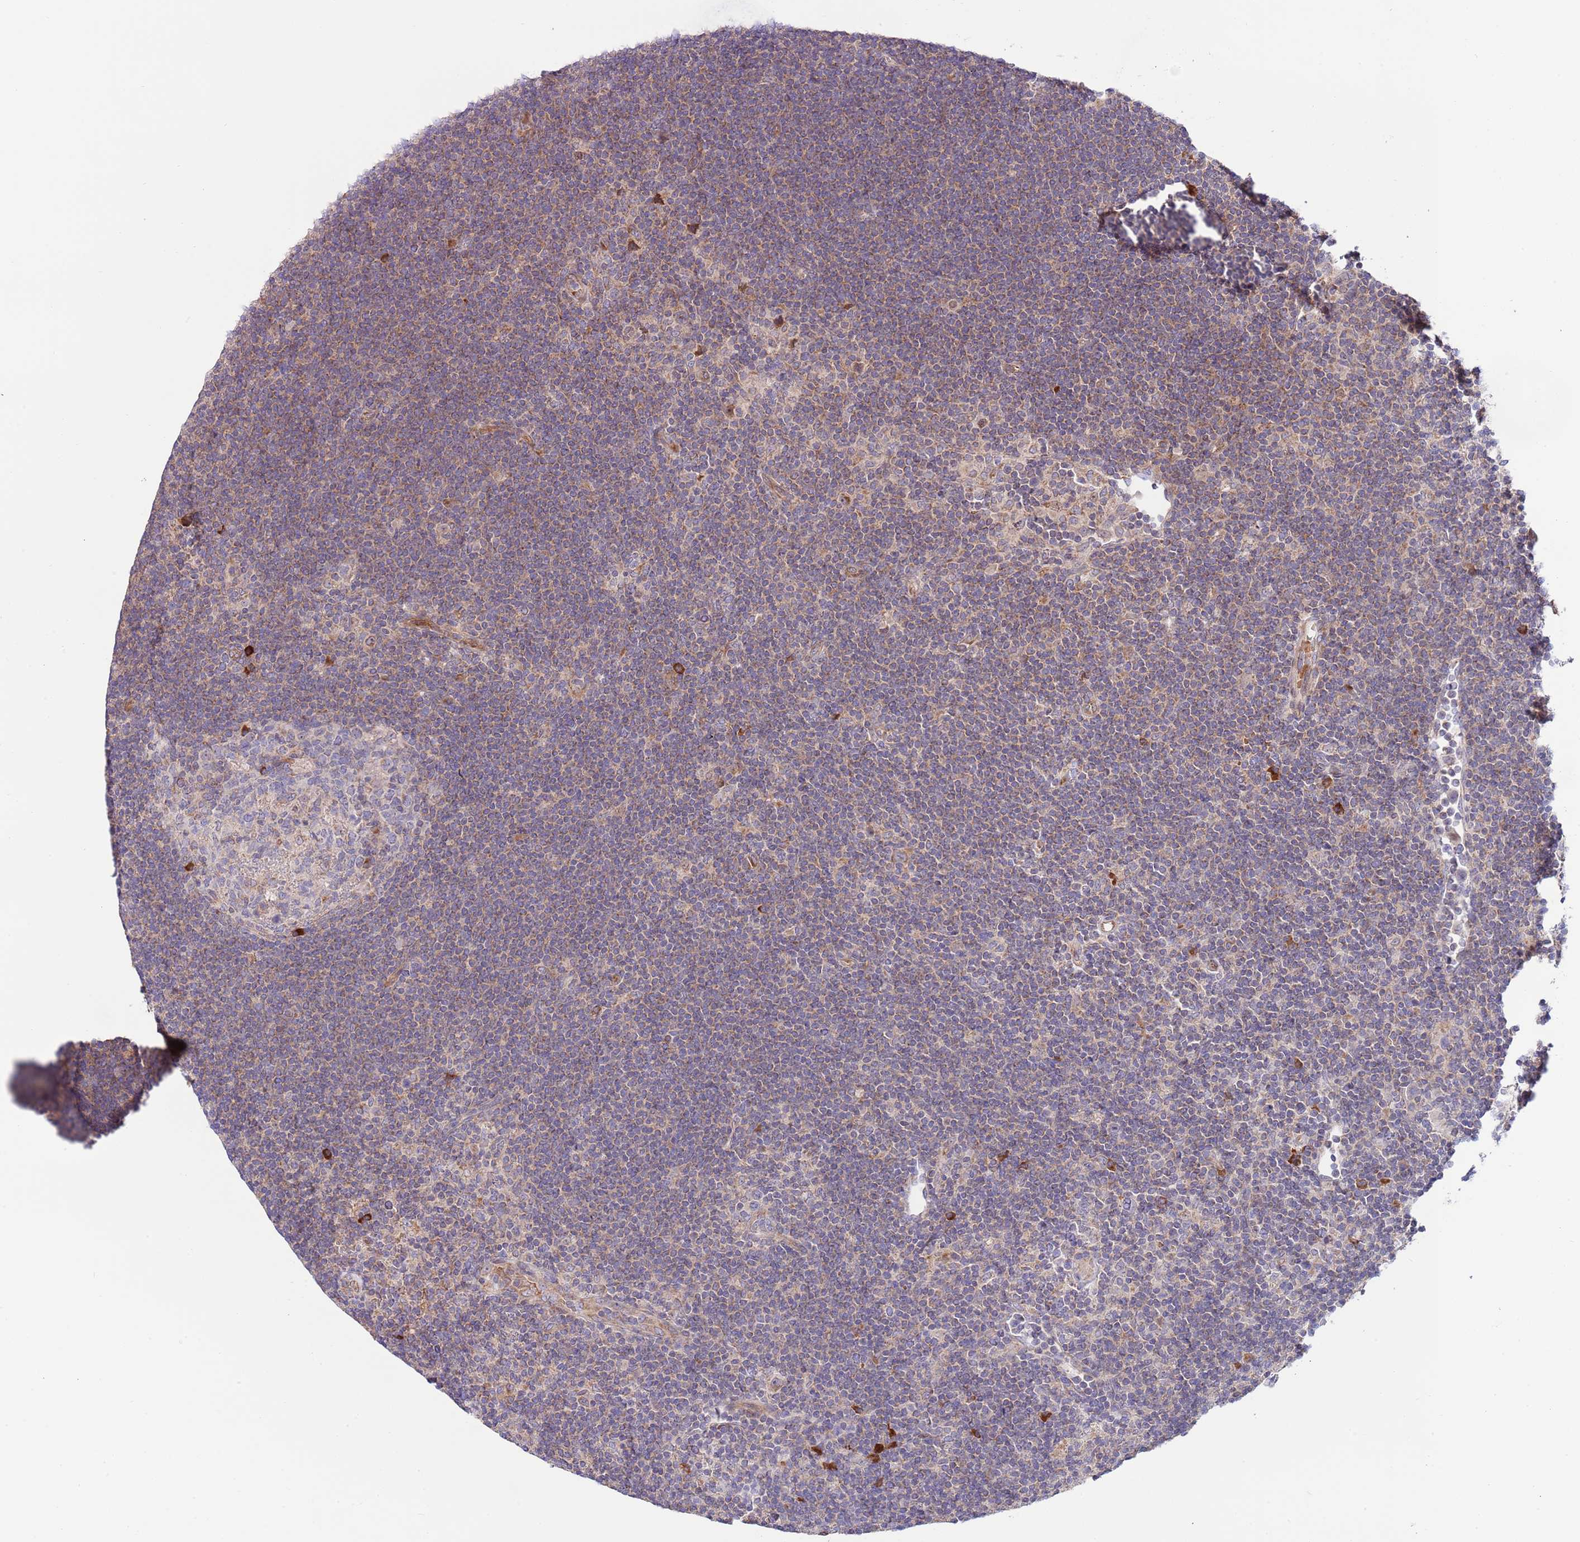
{"staining": {"intensity": "negative", "quantity": "none", "location": "none"}, "tissue": "lymphoma", "cell_type": "Tumor cells", "image_type": "cancer", "snomed": [{"axis": "morphology", "description": "Hodgkin's disease, NOS"}, {"axis": "topography", "description": "Lymph node"}], "caption": "Hodgkin's disease was stained to show a protein in brown. There is no significant expression in tumor cells.", "gene": "DAND5", "patient": {"sex": "female", "age": 57}}